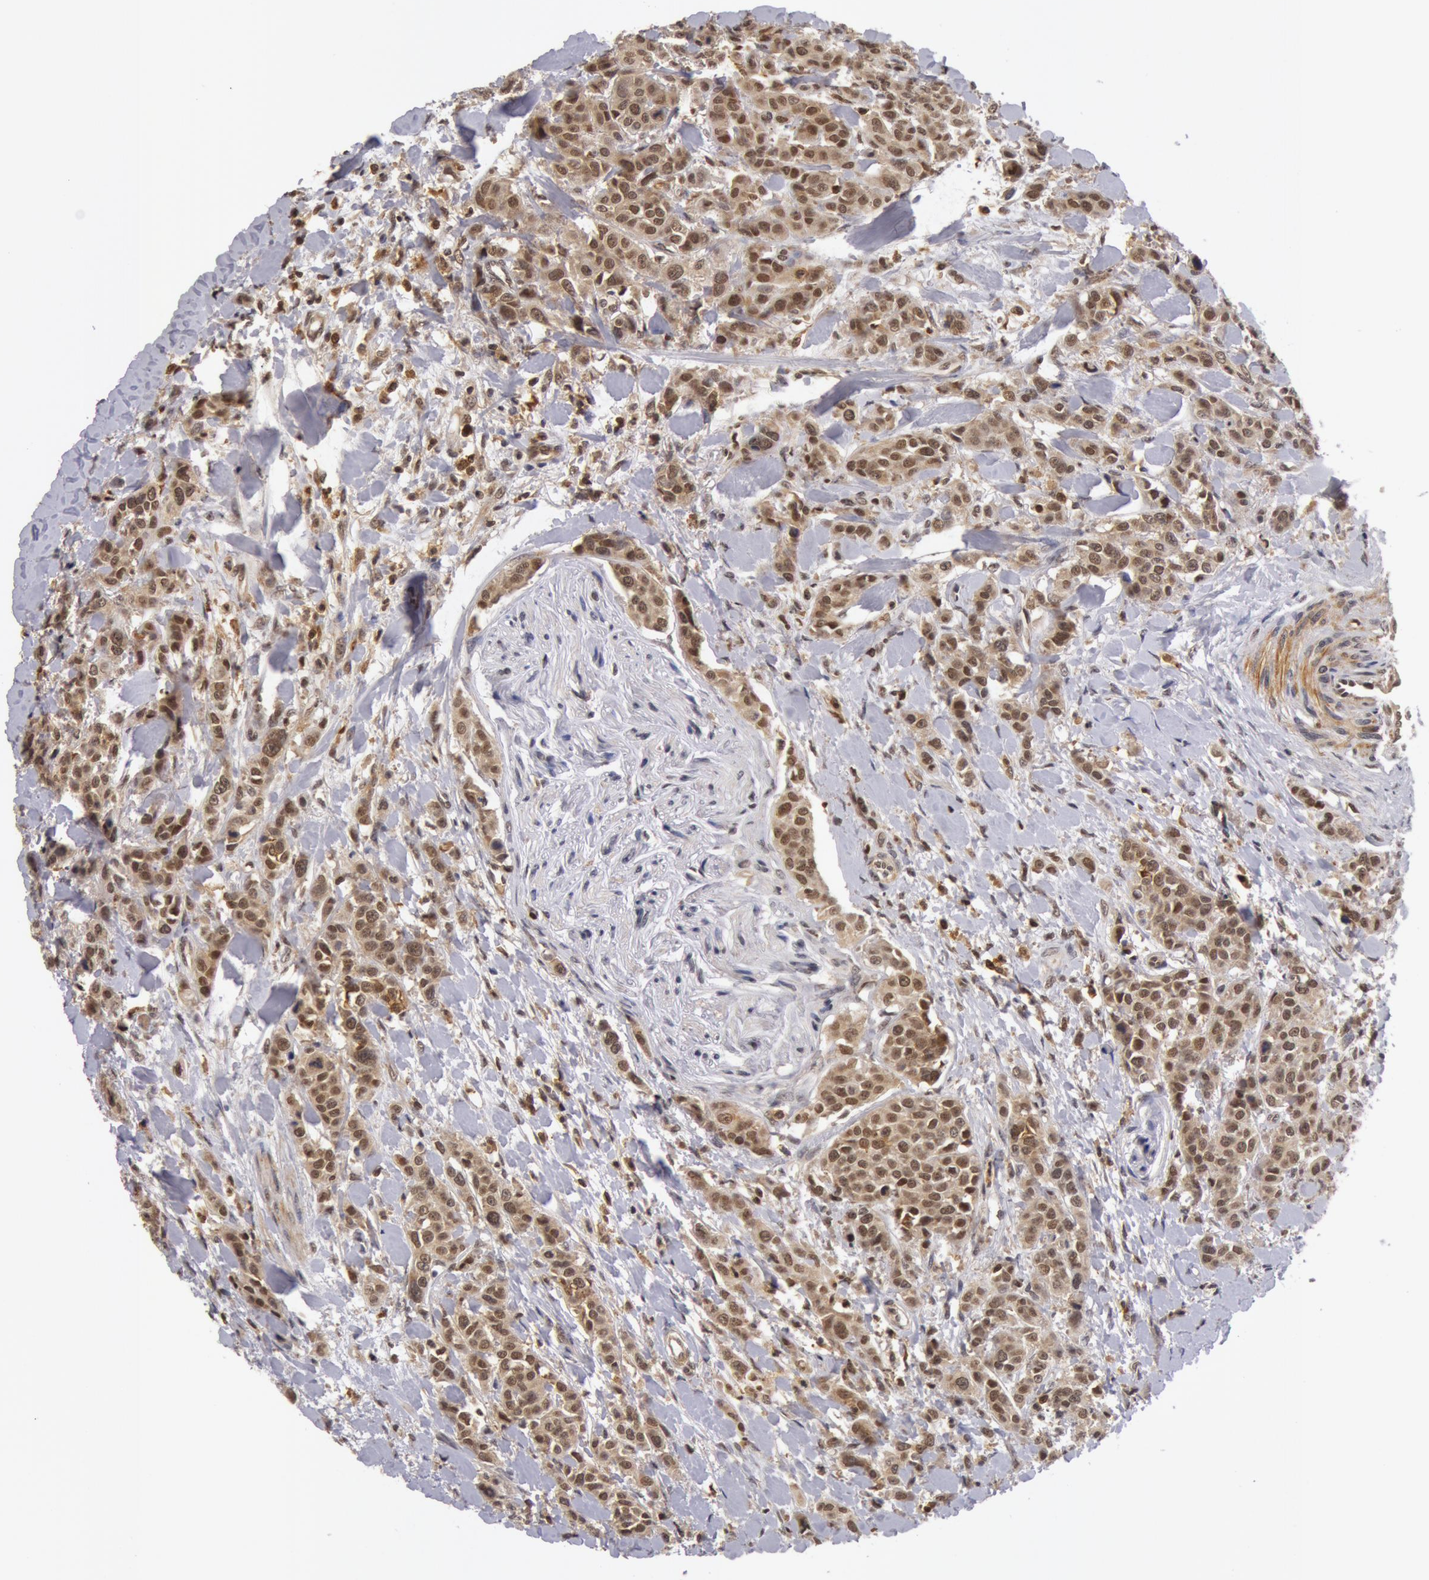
{"staining": {"intensity": "weak", "quantity": "25%-75%", "location": "nuclear"}, "tissue": "urothelial cancer", "cell_type": "Tumor cells", "image_type": "cancer", "snomed": [{"axis": "morphology", "description": "Urothelial carcinoma, High grade"}, {"axis": "topography", "description": "Urinary bladder"}], "caption": "The histopathology image exhibits staining of urothelial cancer, revealing weak nuclear protein expression (brown color) within tumor cells.", "gene": "ZNF350", "patient": {"sex": "male", "age": 56}}